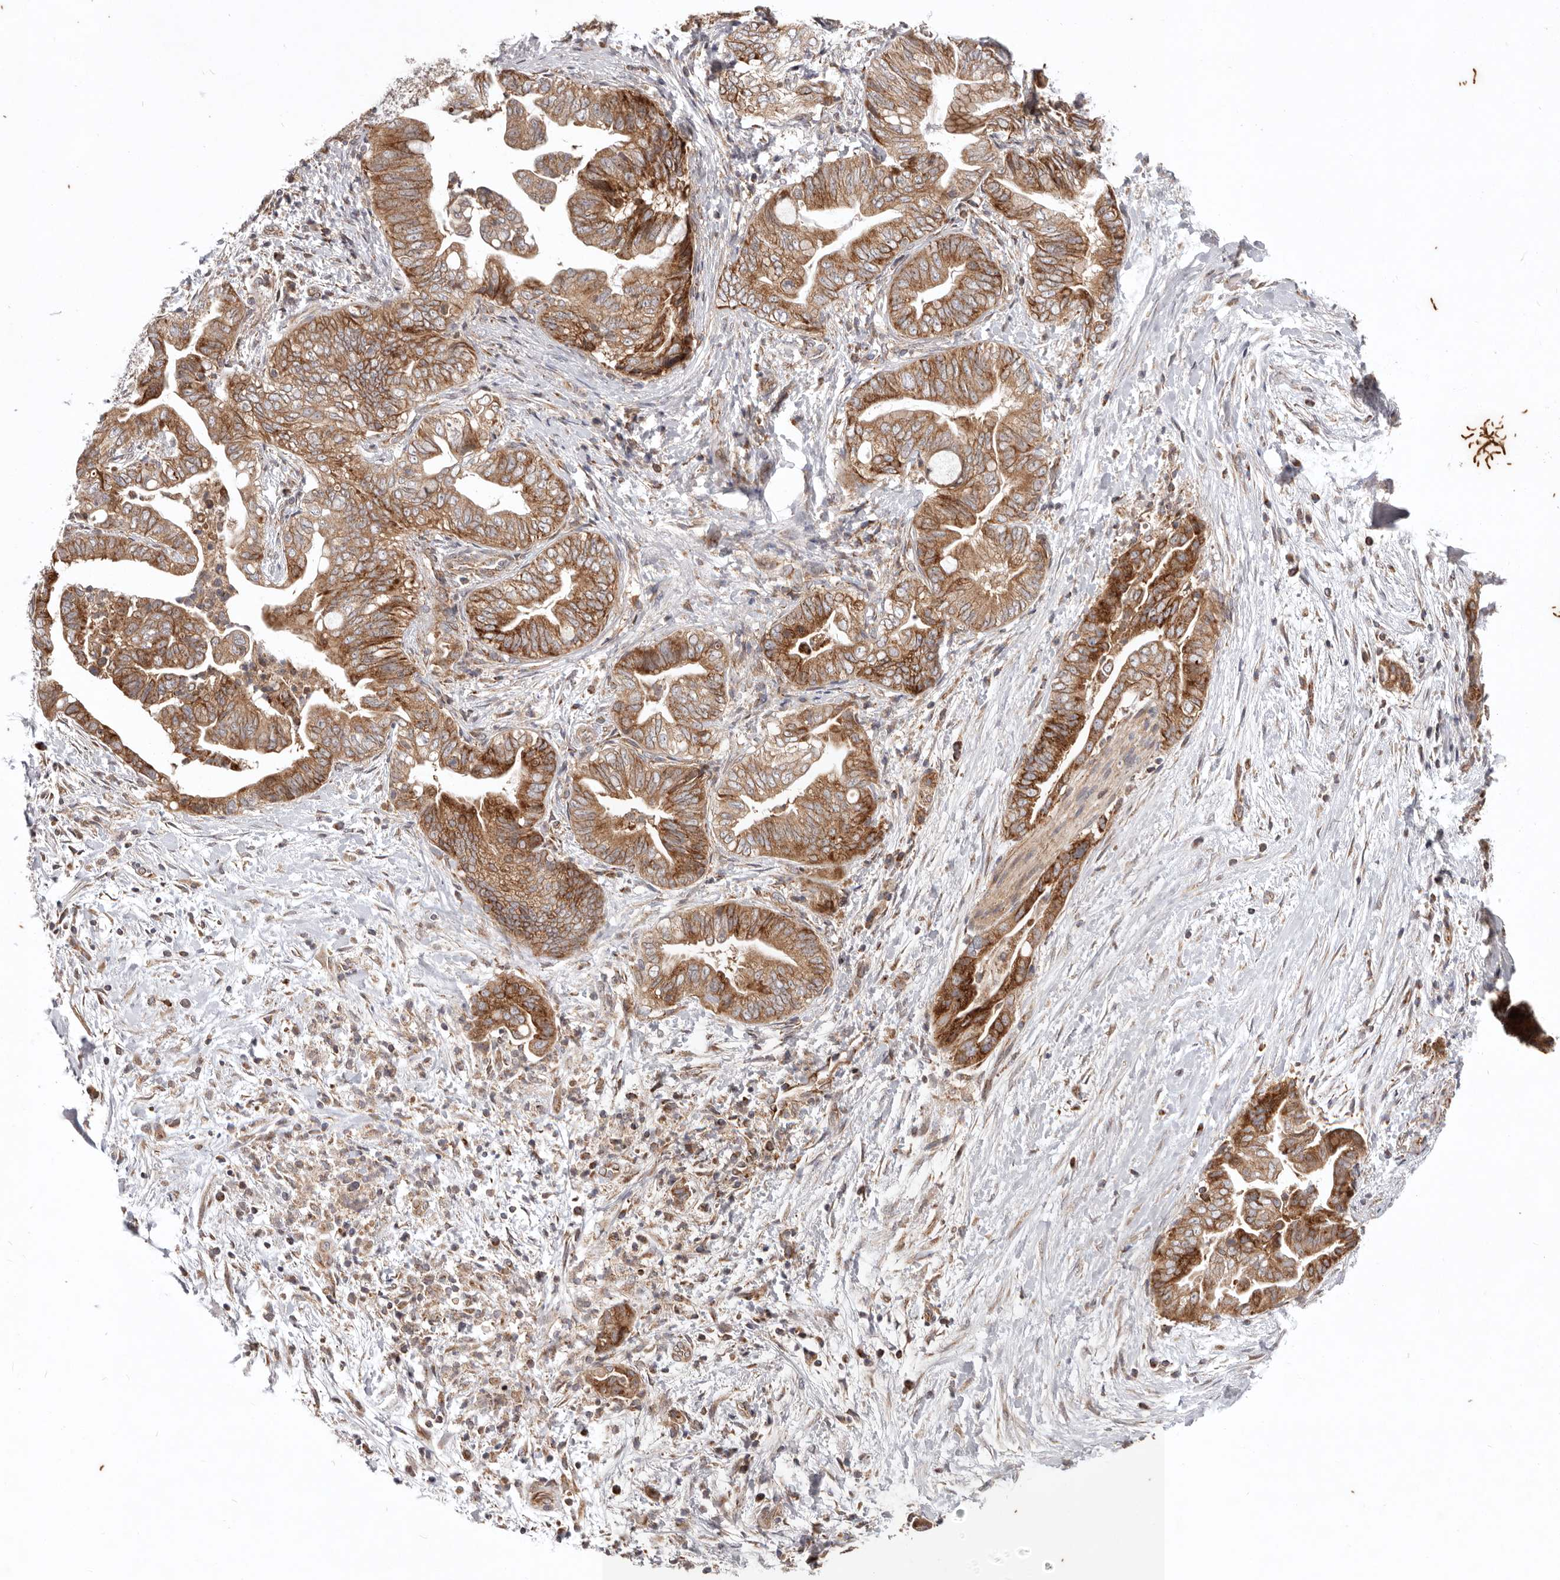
{"staining": {"intensity": "strong", "quantity": ">75%", "location": "cytoplasmic/membranous"}, "tissue": "pancreatic cancer", "cell_type": "Tumor cells", "image_type": "cancer", "snomed": [{"axis": "morphology", "description": "Adenocarcinoma, NOS"}, {"axis": "topography", "description": "Pancreas"}], "caption": "Brown immunohistochemical staining in human pancreatic cancer demonstrates strong cytoplasmic/membranous staining in approximately >75% of tumor cells.", "gene": "MRPS10", "patient": {"sex": "male", "age": 75}}